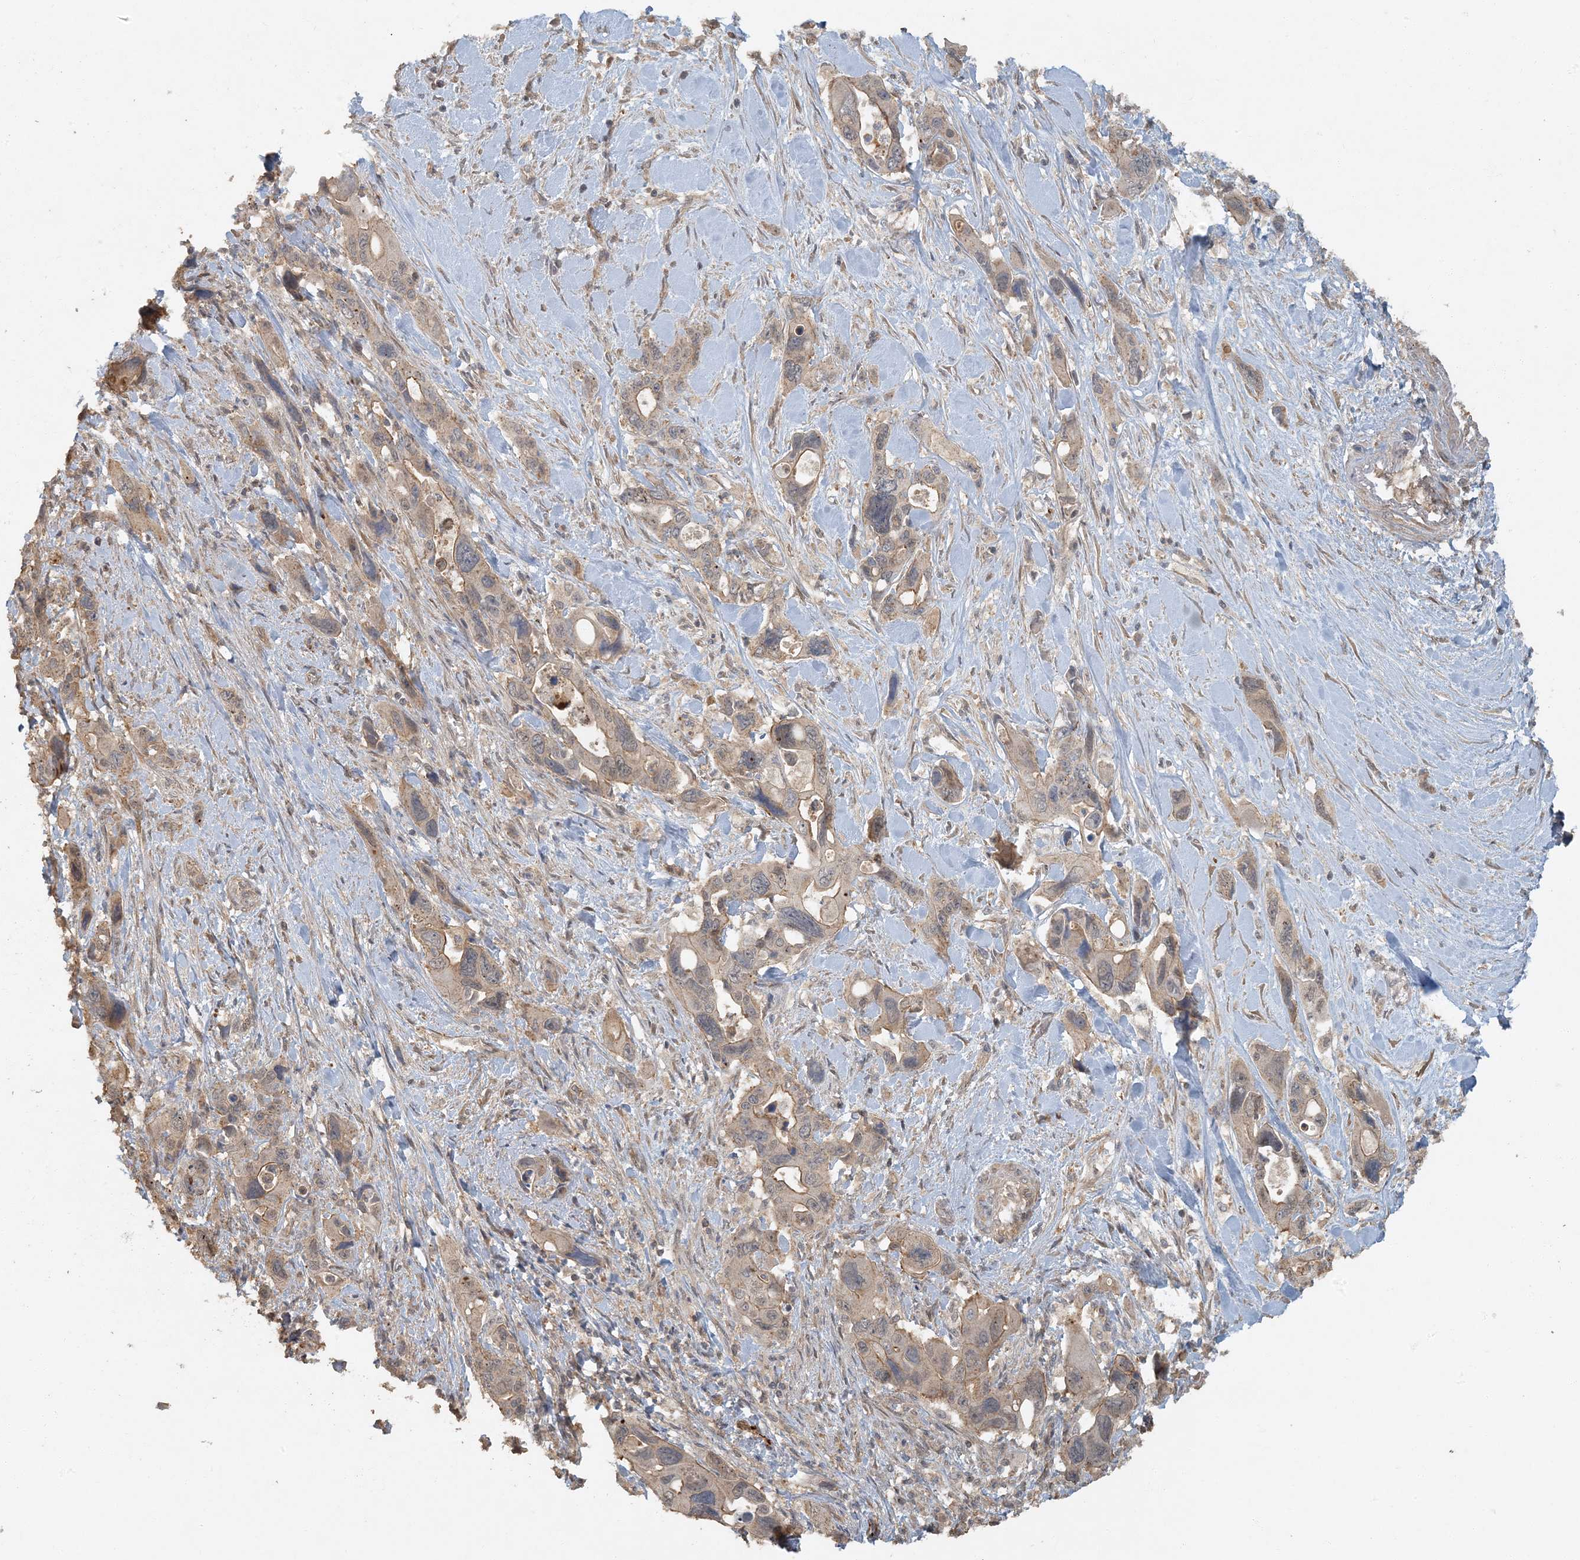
{"staining": {"intensity": "weak", "quantity": ">75%", "location": "cytoplasmic/membranous"}, "tissue": "pancreatic cancer", "cell_type": "Tumor cells", "image_type": "cancer", "snomed": [{"axis": "morphology", "description": "Adenocarcinoma, NOS"}, {"axis": "topography", "description": "Pancreas"}], "caption": "Pancreatic adenocarcinoma stained with DAB immunohistochemistry reveals low levels of weak cytoplasmic/membranous staining in about >75% of tumor cells. (IHC, brightfield microscopy, high magnification).", "gene": "AK9", "patient": {"sex": "male", "age": 46}}